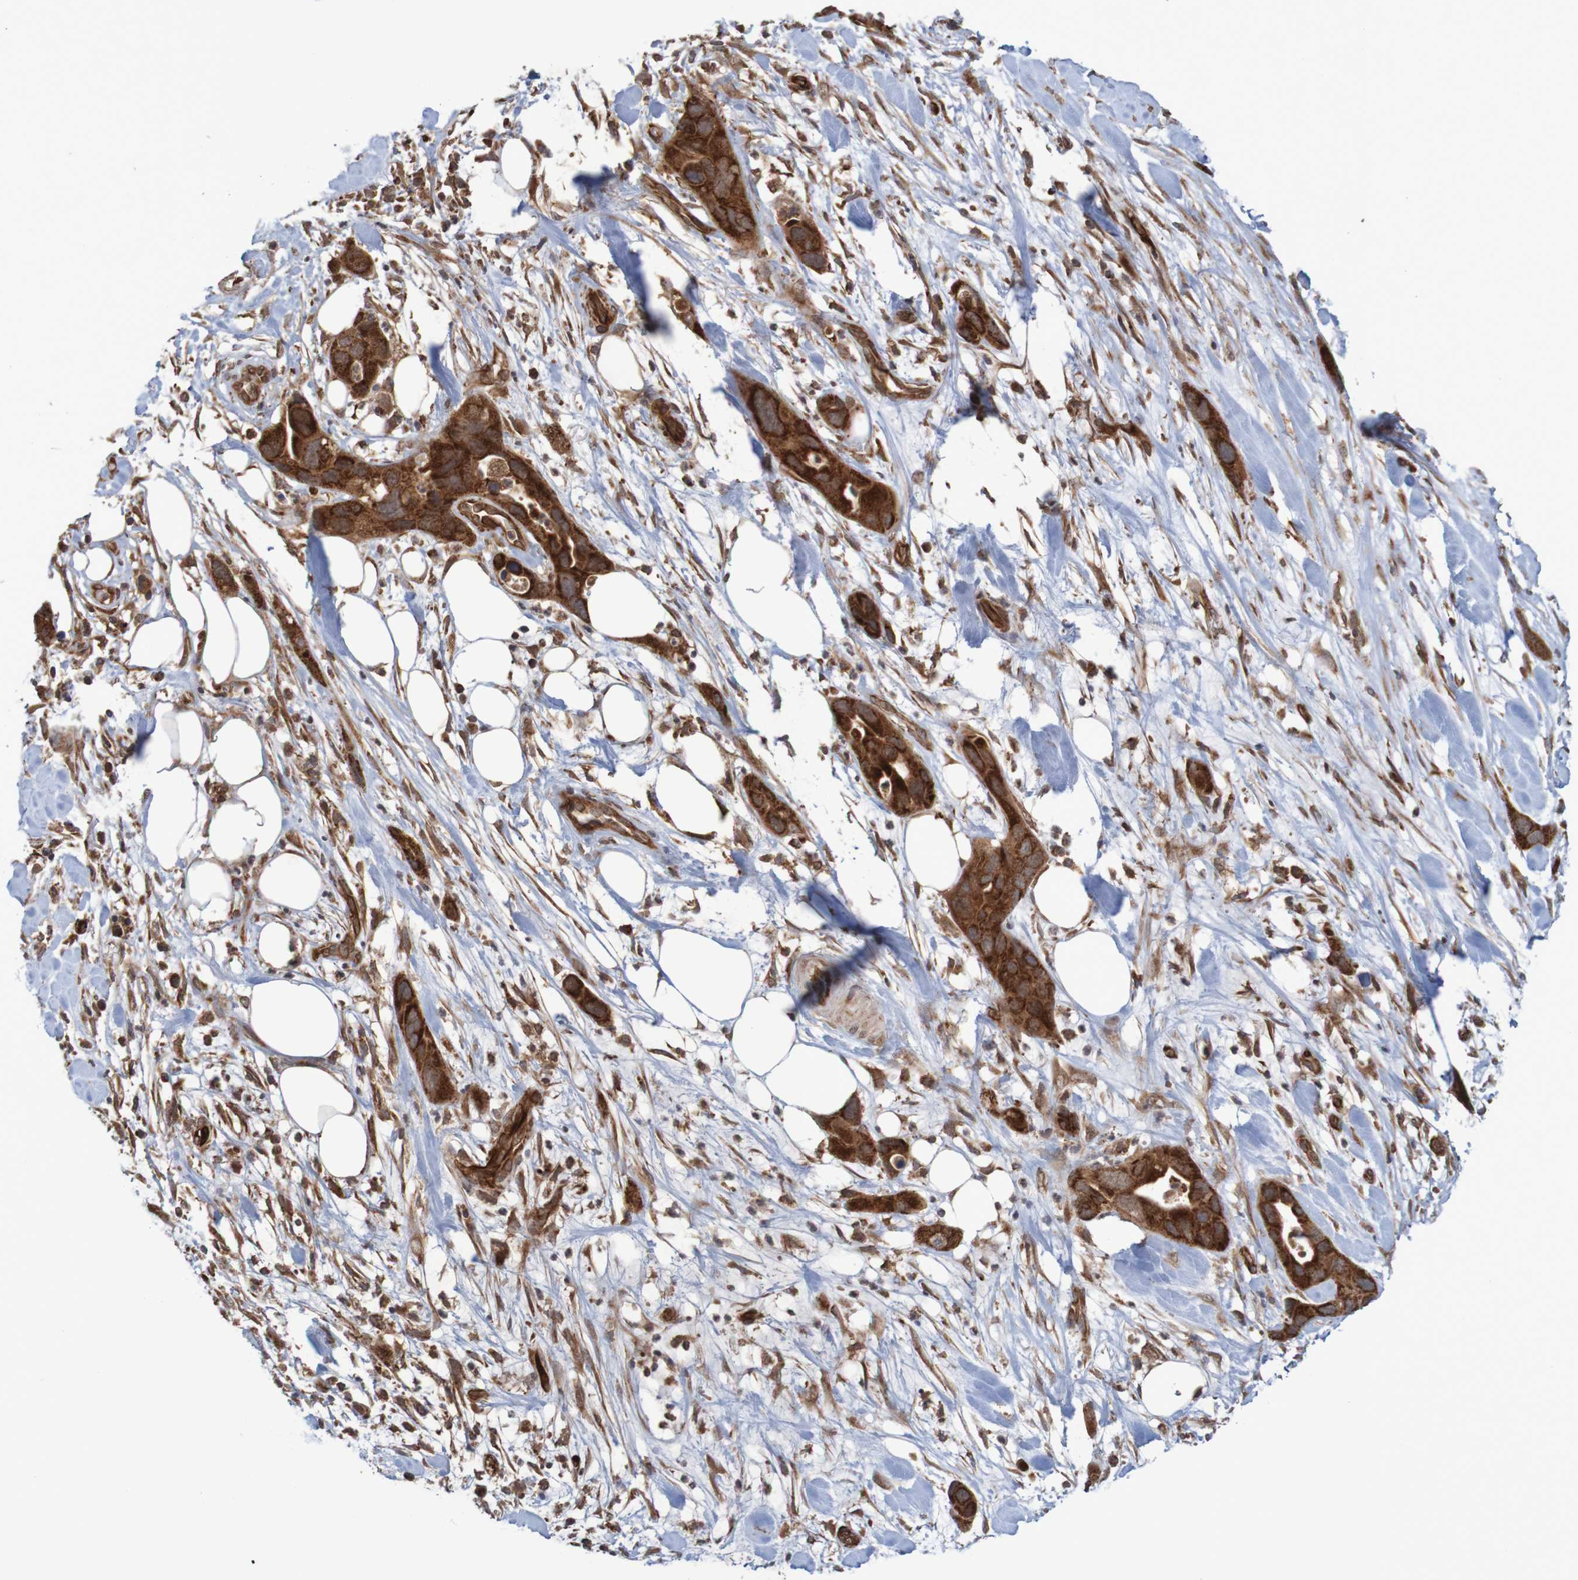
{"staining": {"intensity": "strong", "quantity": ">75%", "location": "cytoplasmic/membranous"}, "tissue": "pancreatic cancer", "cell_type": "Tumor cells", "image_type": "cancer", "snomed": [{"axis": "morphology", "description": "Adenocarcinoma, NOS"}, {"axis": "topography", "description": "Pancreas"}], "caption": "Strong cytoplasmic/membranous staining is present in about >75% of tumor cells in pancreatic cancer. Nuclei are stained in blue.", "gene": "MRPL52", "patient": {"sex": "female", "age": 71}}